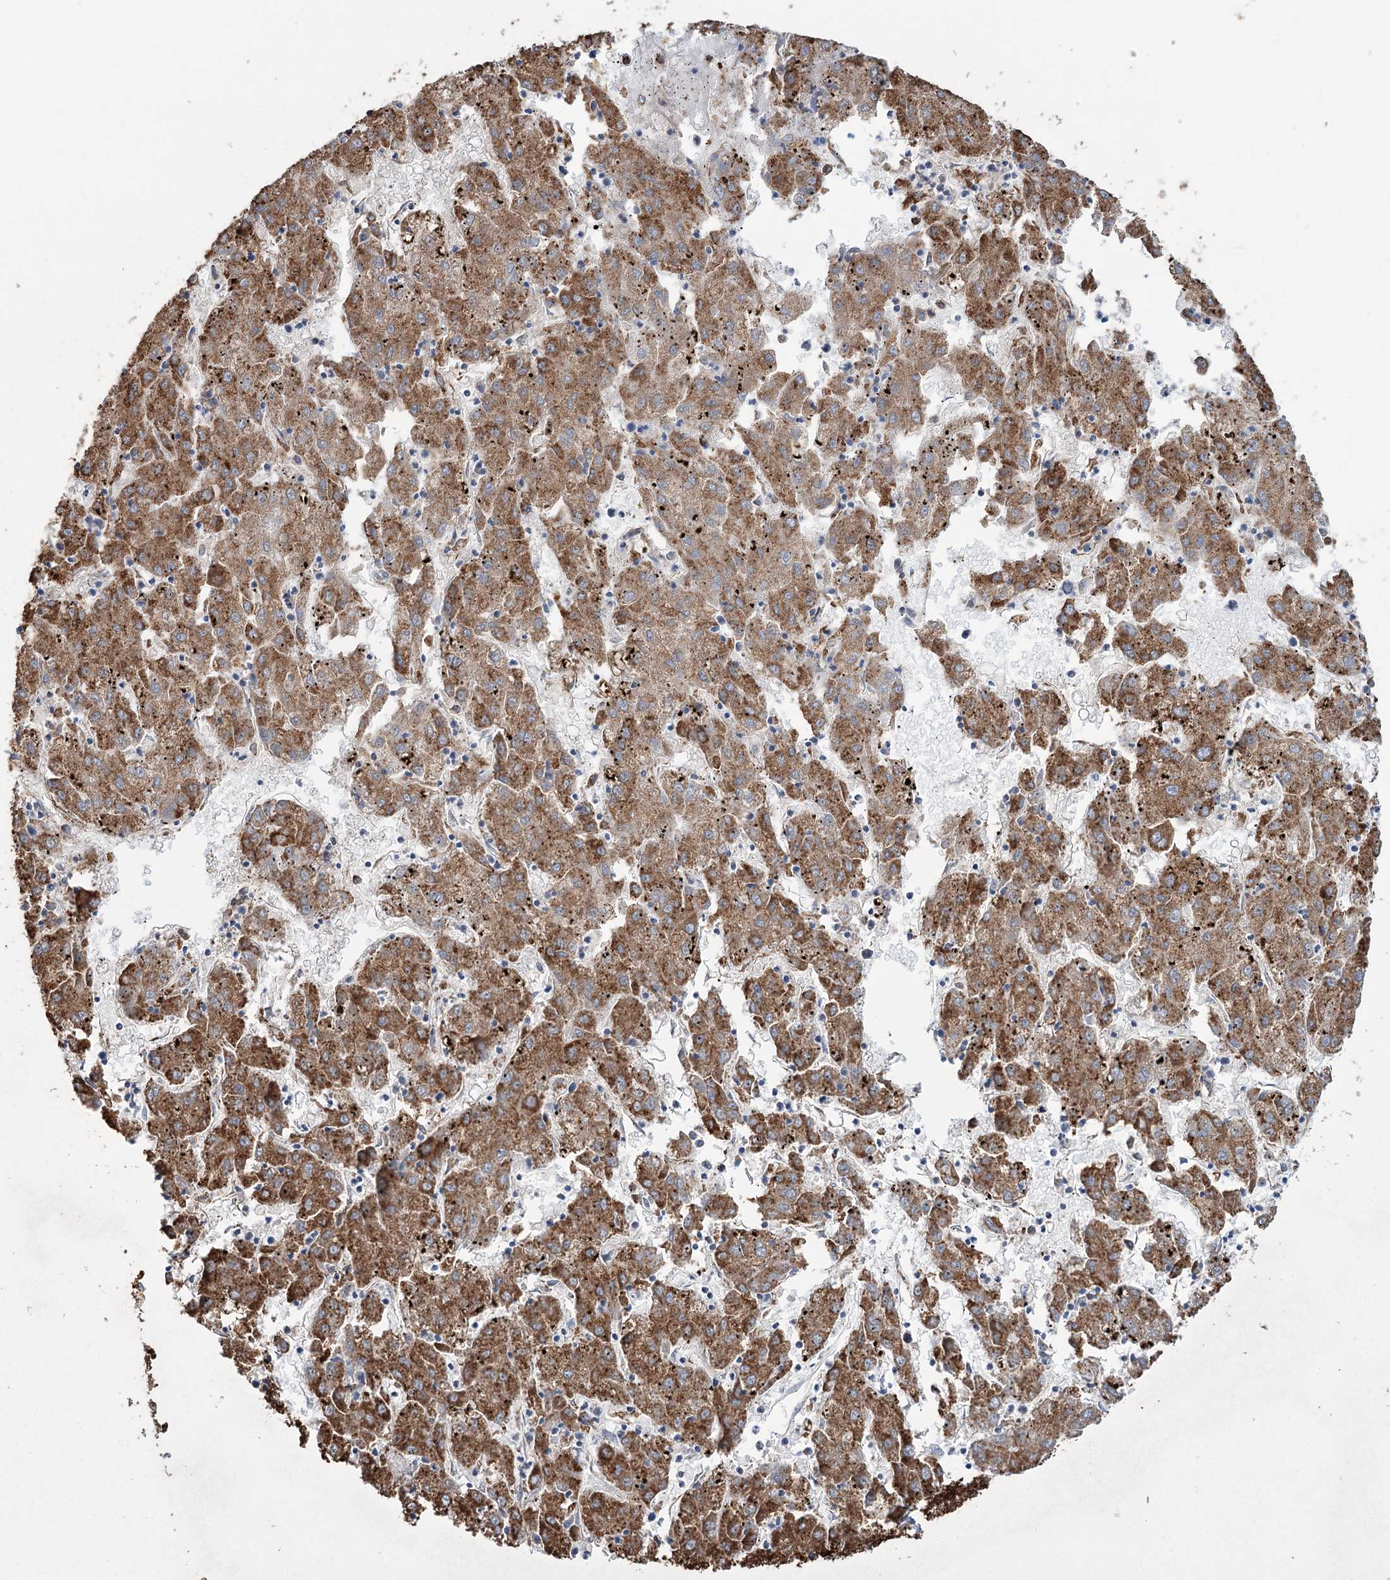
{"staining": {"intensity": "strong", "quantity": ">75%", "location": "cytoplasmic/membranous"}, "tissue": "liver cancer", "cell_type": "Tumor cells", "image_type": "cancer", "snomed": [{"axis": "morphology", "description": "Carcinoma, Hepatocellular, NOS"}, {"axis": "topography", "description": "Liver"}], "caption": "Tumor cells show high levels of strong cytoplasmic/membranous staining in approximately >75% of cells in human liver cancer.", "gene": "TRIM71", "patient": {"sex": "male", "age": 72}}